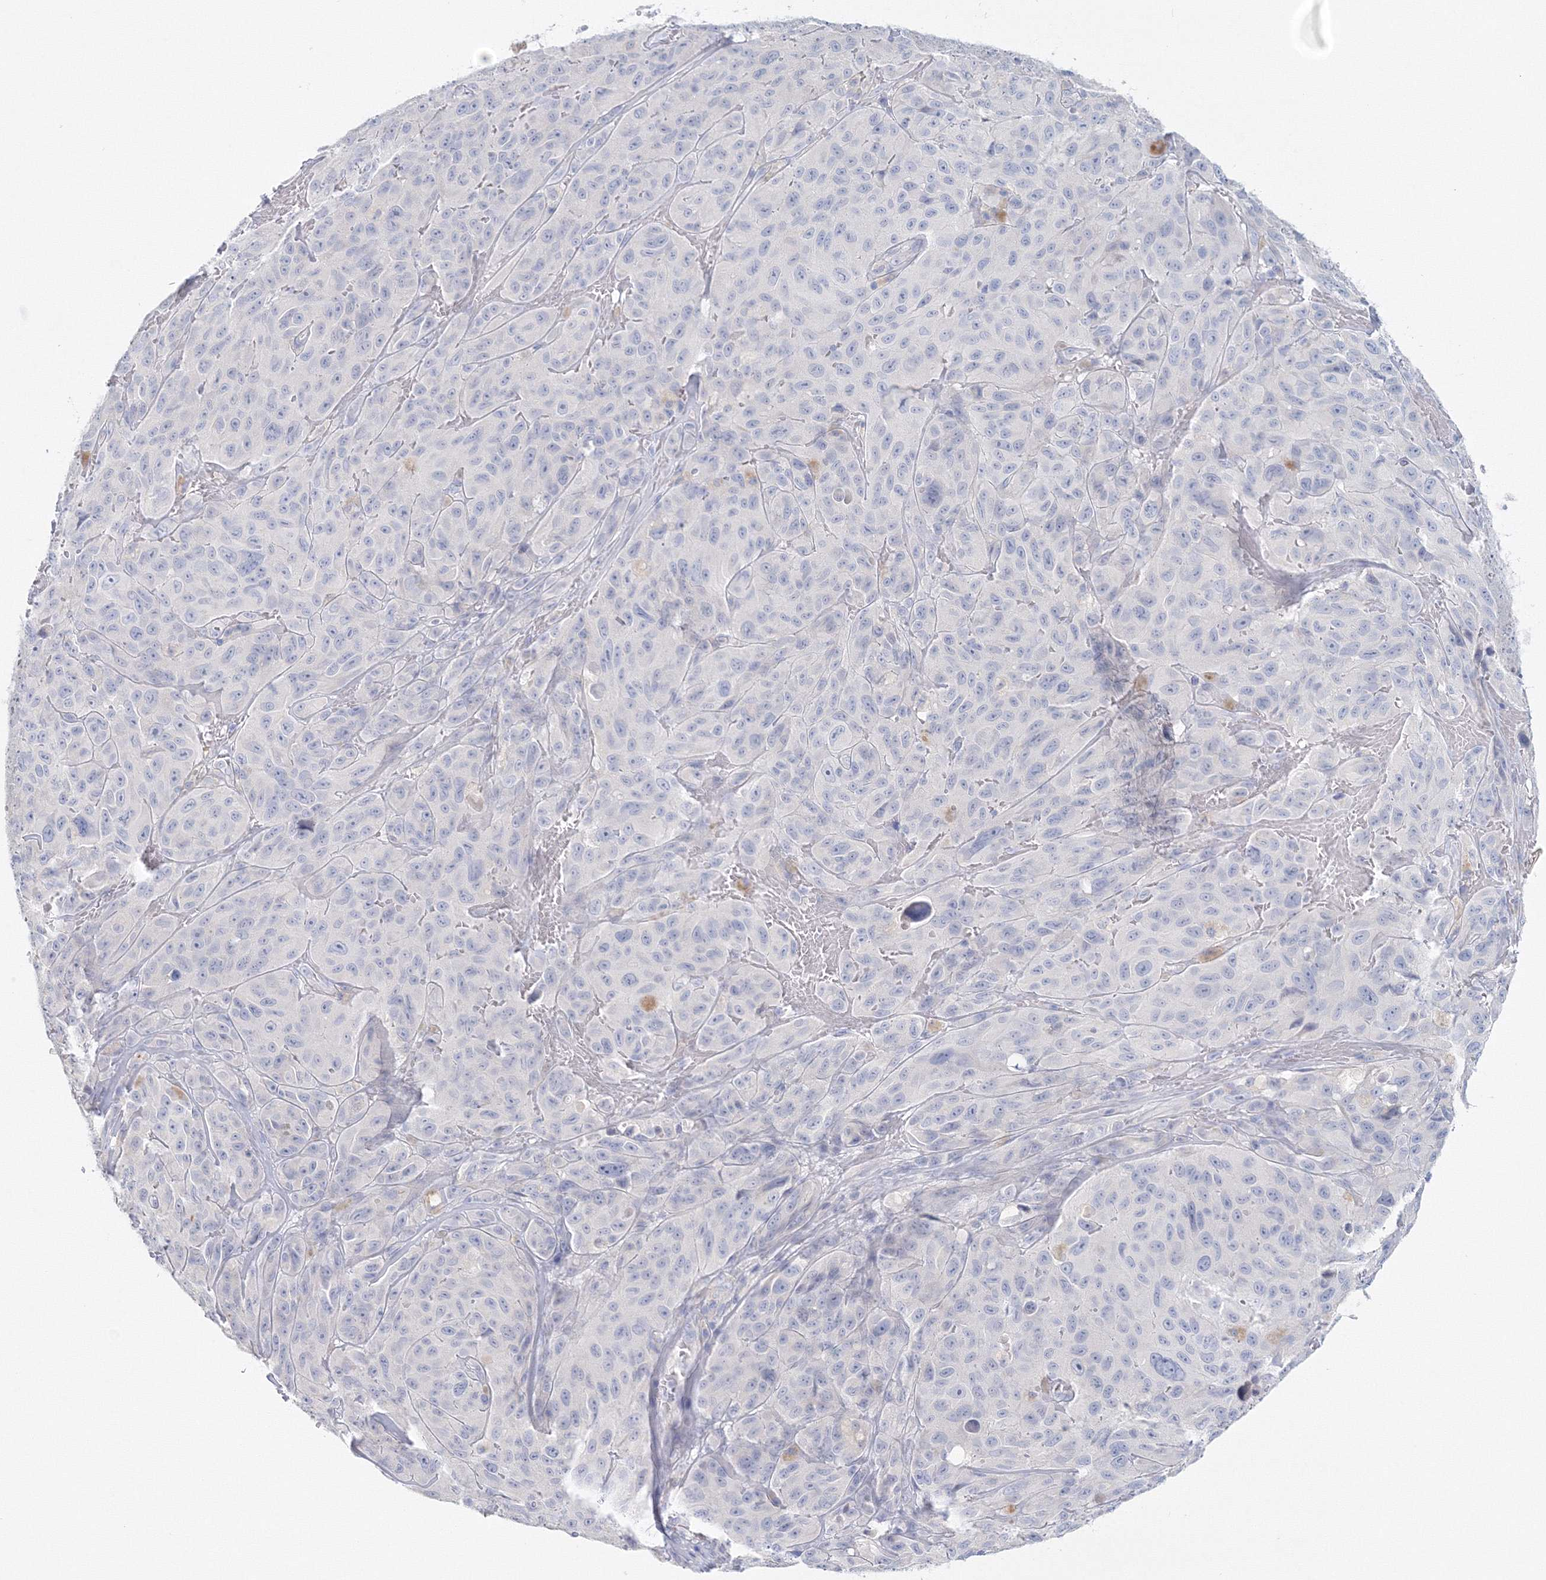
{"staining": {"intensity": "negative", "quantity": "none", "location": "none"}, "tissue": "melanoma", "cell_type": "Tumor cells", "image_type": "cancer", "snomed": [{"axis": "morphology", "description": "Malignant melanoma, NOS"}, {"axis": "topography", "description": "Skin"}], "caption": "This is an immunohistochemistry image of human malignant melanoma. There is no staining in tumor cells.", "gene": "VSIG1", "patient": {"sex": "male", "age": 66}}